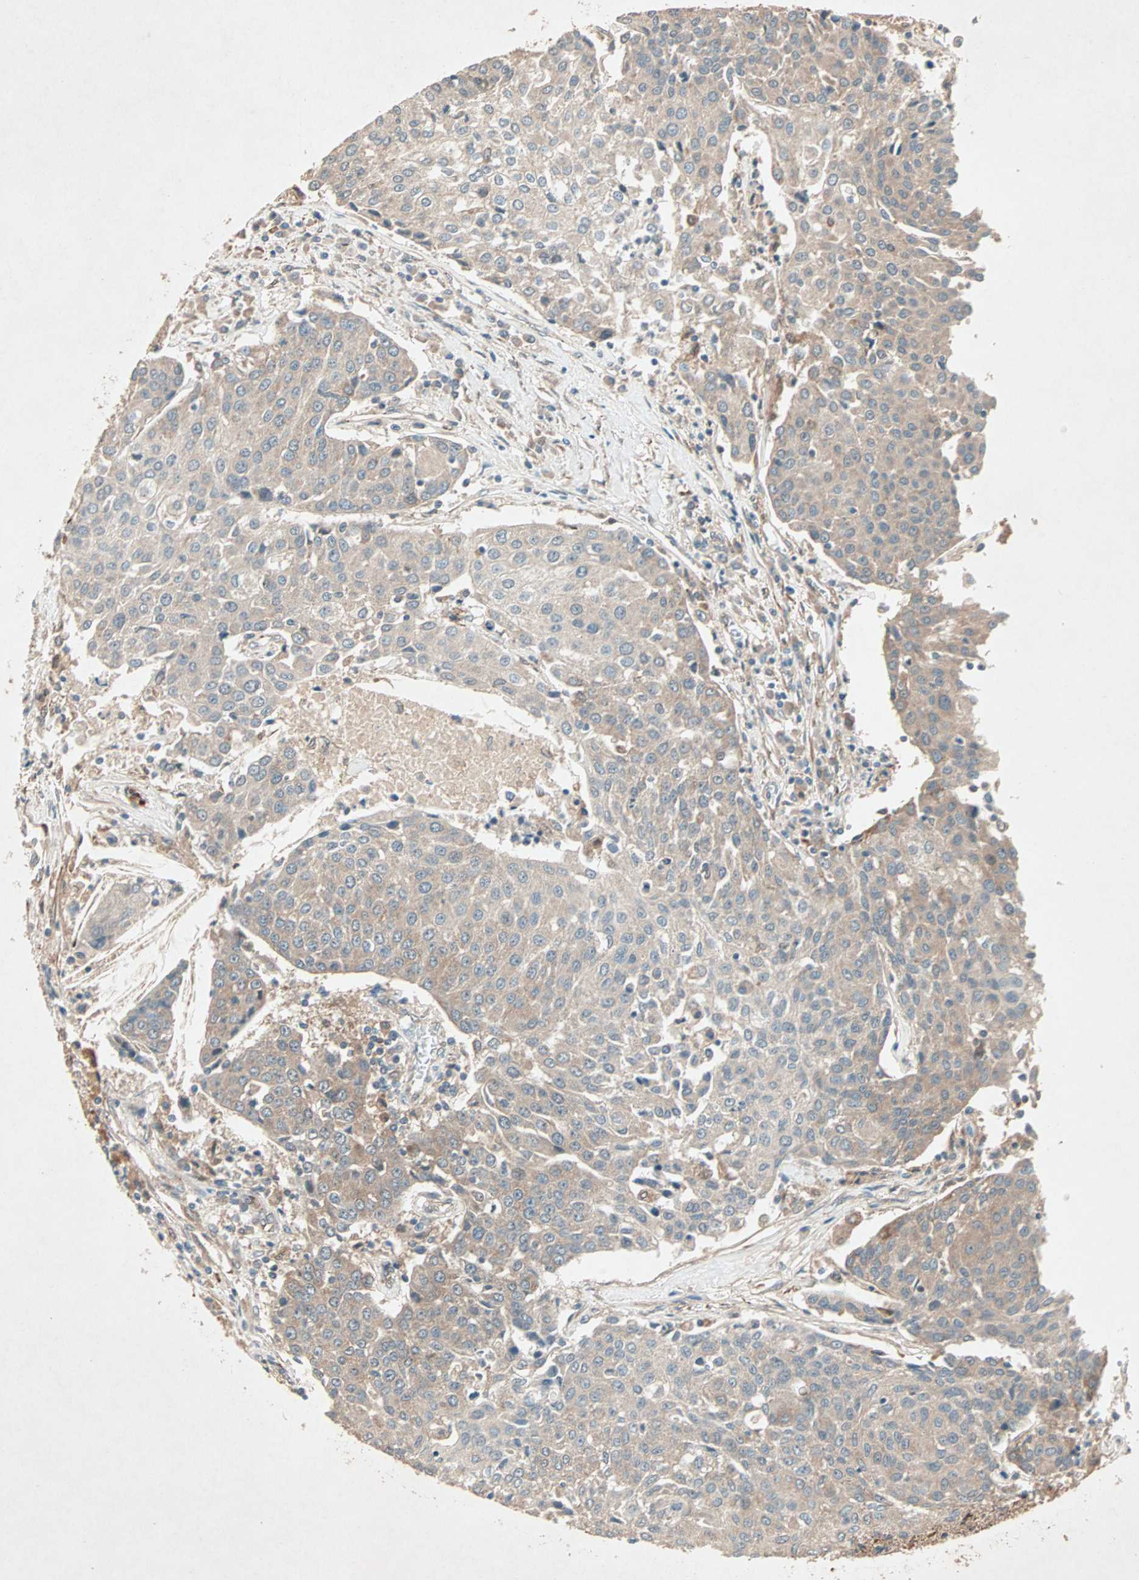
{"staining": {"intensity": "weak", "quantity": "25%-75%", "location": "cytoplasmic/membranous"}, "tissue": "urothelial cancer", "cell_type": "Tumor cells", "image_type": "cancer", "snomed": [{"axis": "morphology", "description": "Urothelial carcinoma, High grade"}, {"axis": "topography", "description": "Urinary bladder"}], "caption": "Human urothelial carcinoma (high-grade) stained with a protein marker demonstrates weak staining in tumor cells.", "gene": "SDSL", "patient": {"sex": "female", "age": 85}}